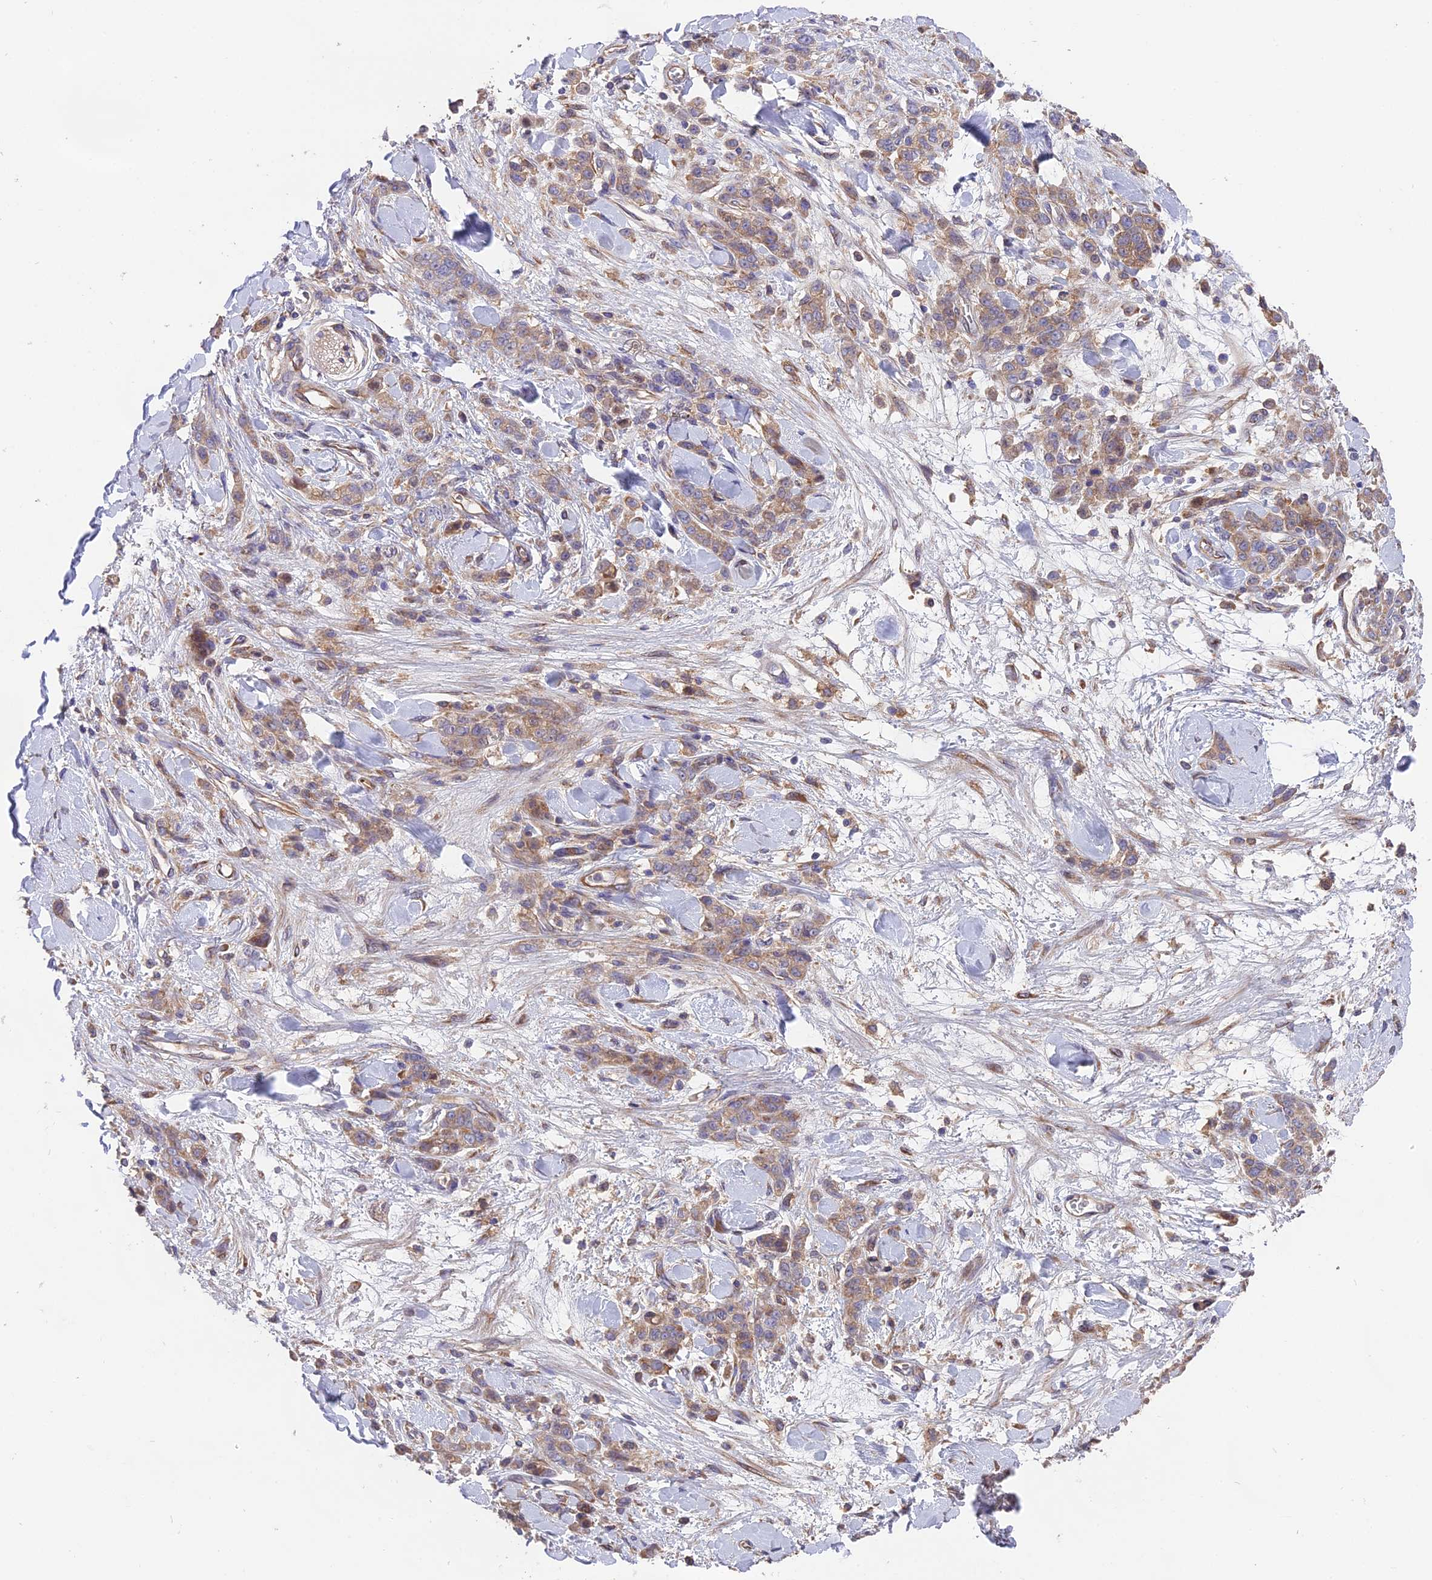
{"staining": {"intensity": "moderate", "quantity": ">75%", "location": "cytoplasmic/membranous"}, "tissue": "stomach cancer", "cell_type": "Tumor cells", "image_type": "cancer", "snomed": [{"axis": "morphology", "description": "Normal tissue, NOS"}, {"axis": "morphology", "description": "Adenocarcinoma, NOS"}, {"axis": "topography", "description": "Stomach"}], "caption": "Protein analysis of adenocarcinoma (stomach) tissue shows moderate cytoplasmic/membranous positivity in approximately >75% of tumor cells.", "gene": "BLOC1S4", "patient": {"sex": "male", "age": 82}}